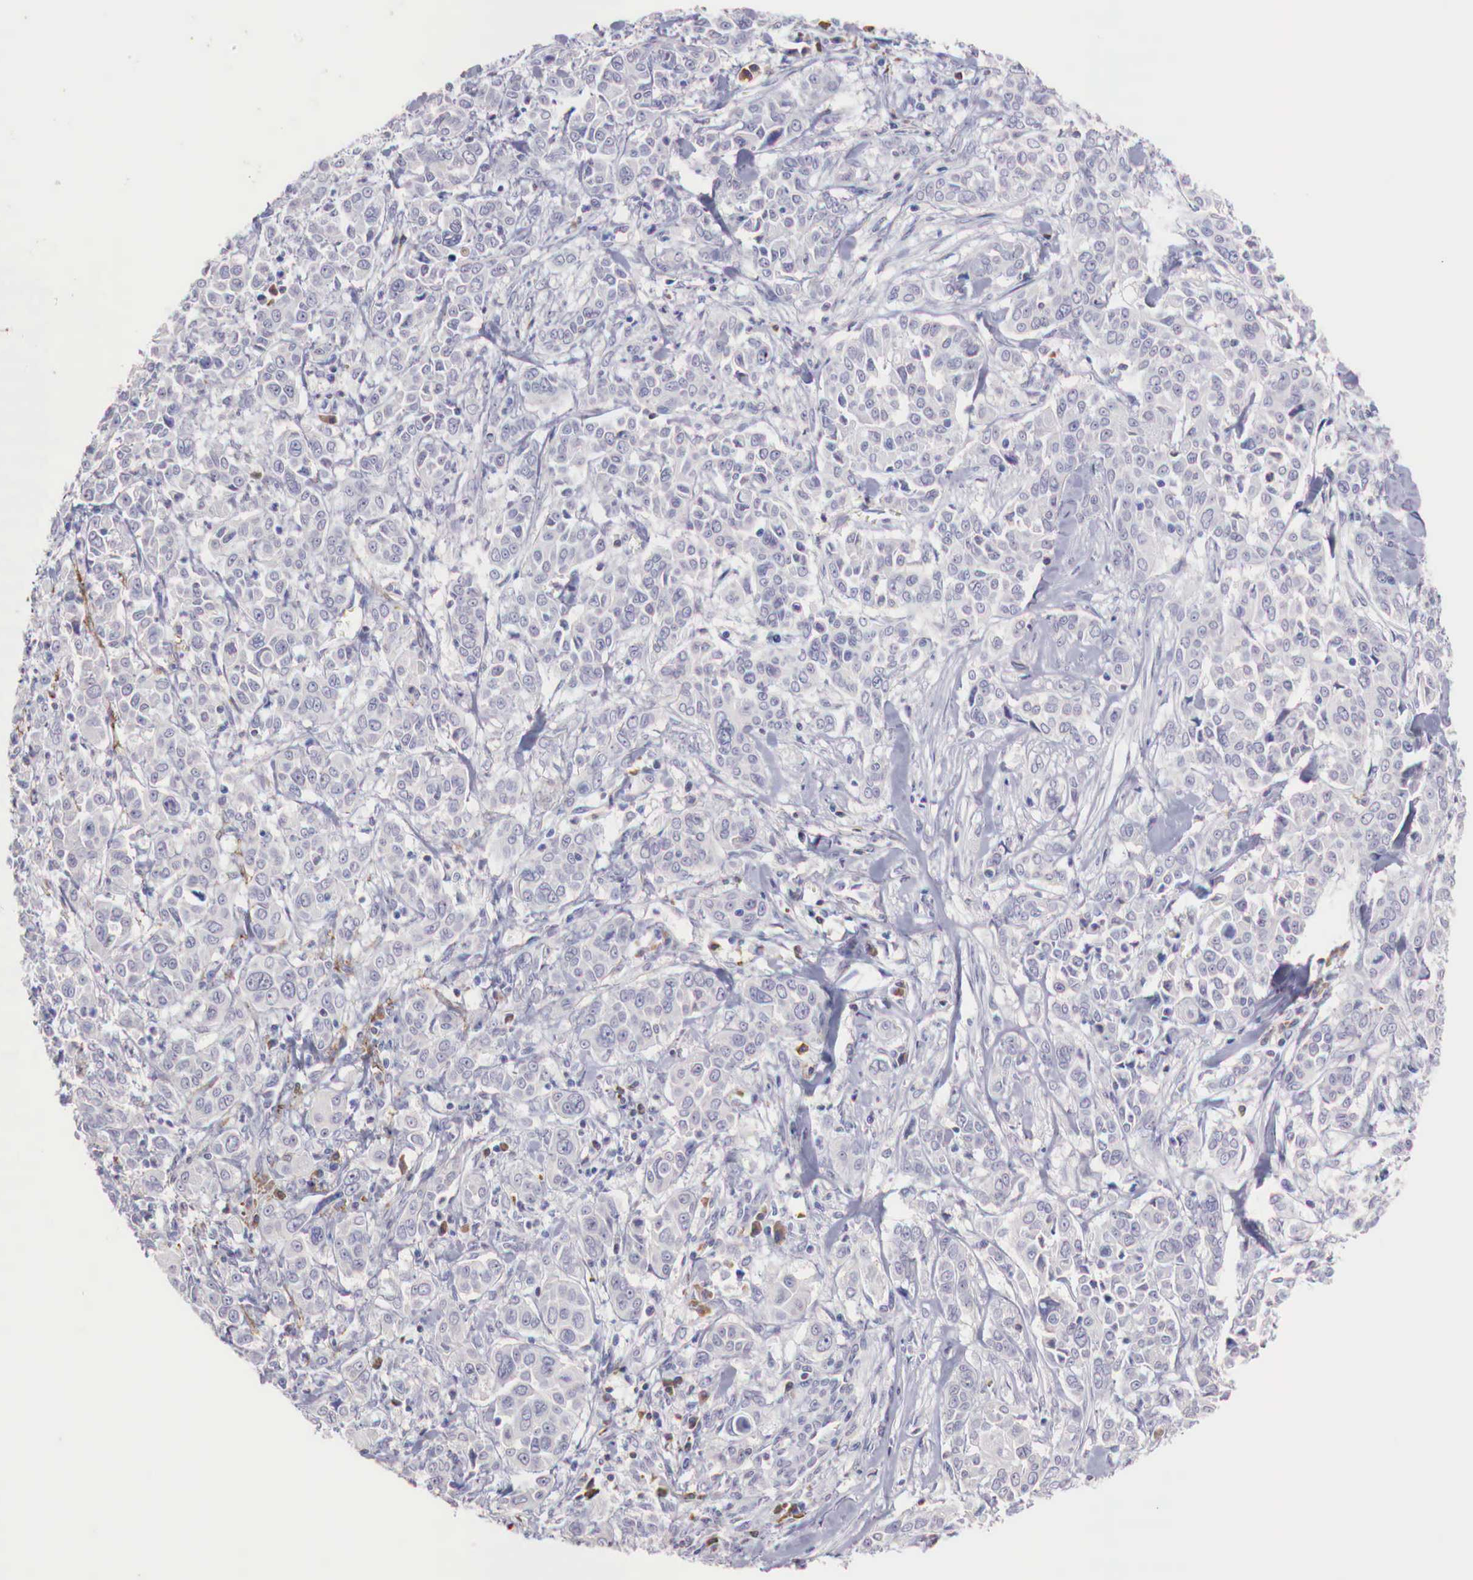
{"staining": {"intensity": "negative", "quantity": "none", "location": "none"}, "tissue": "pancreatic cancer", "cell_type": "Tumor cells", "image_type": "cancer", "snomed": [{"axis": "morphology", "description": "Adenocarcinoma, NOS"}, {"axis": "topography", "description": "Pancreas"}], "caption": "This is a histopathology image of immunohistochemistry (IHC) staining of adenocarcinoma (pancreatic), which shows no positivity in tumor cells.", "gene": "XPNPEP2", "patient": {"sex": "female", "age": 52}}